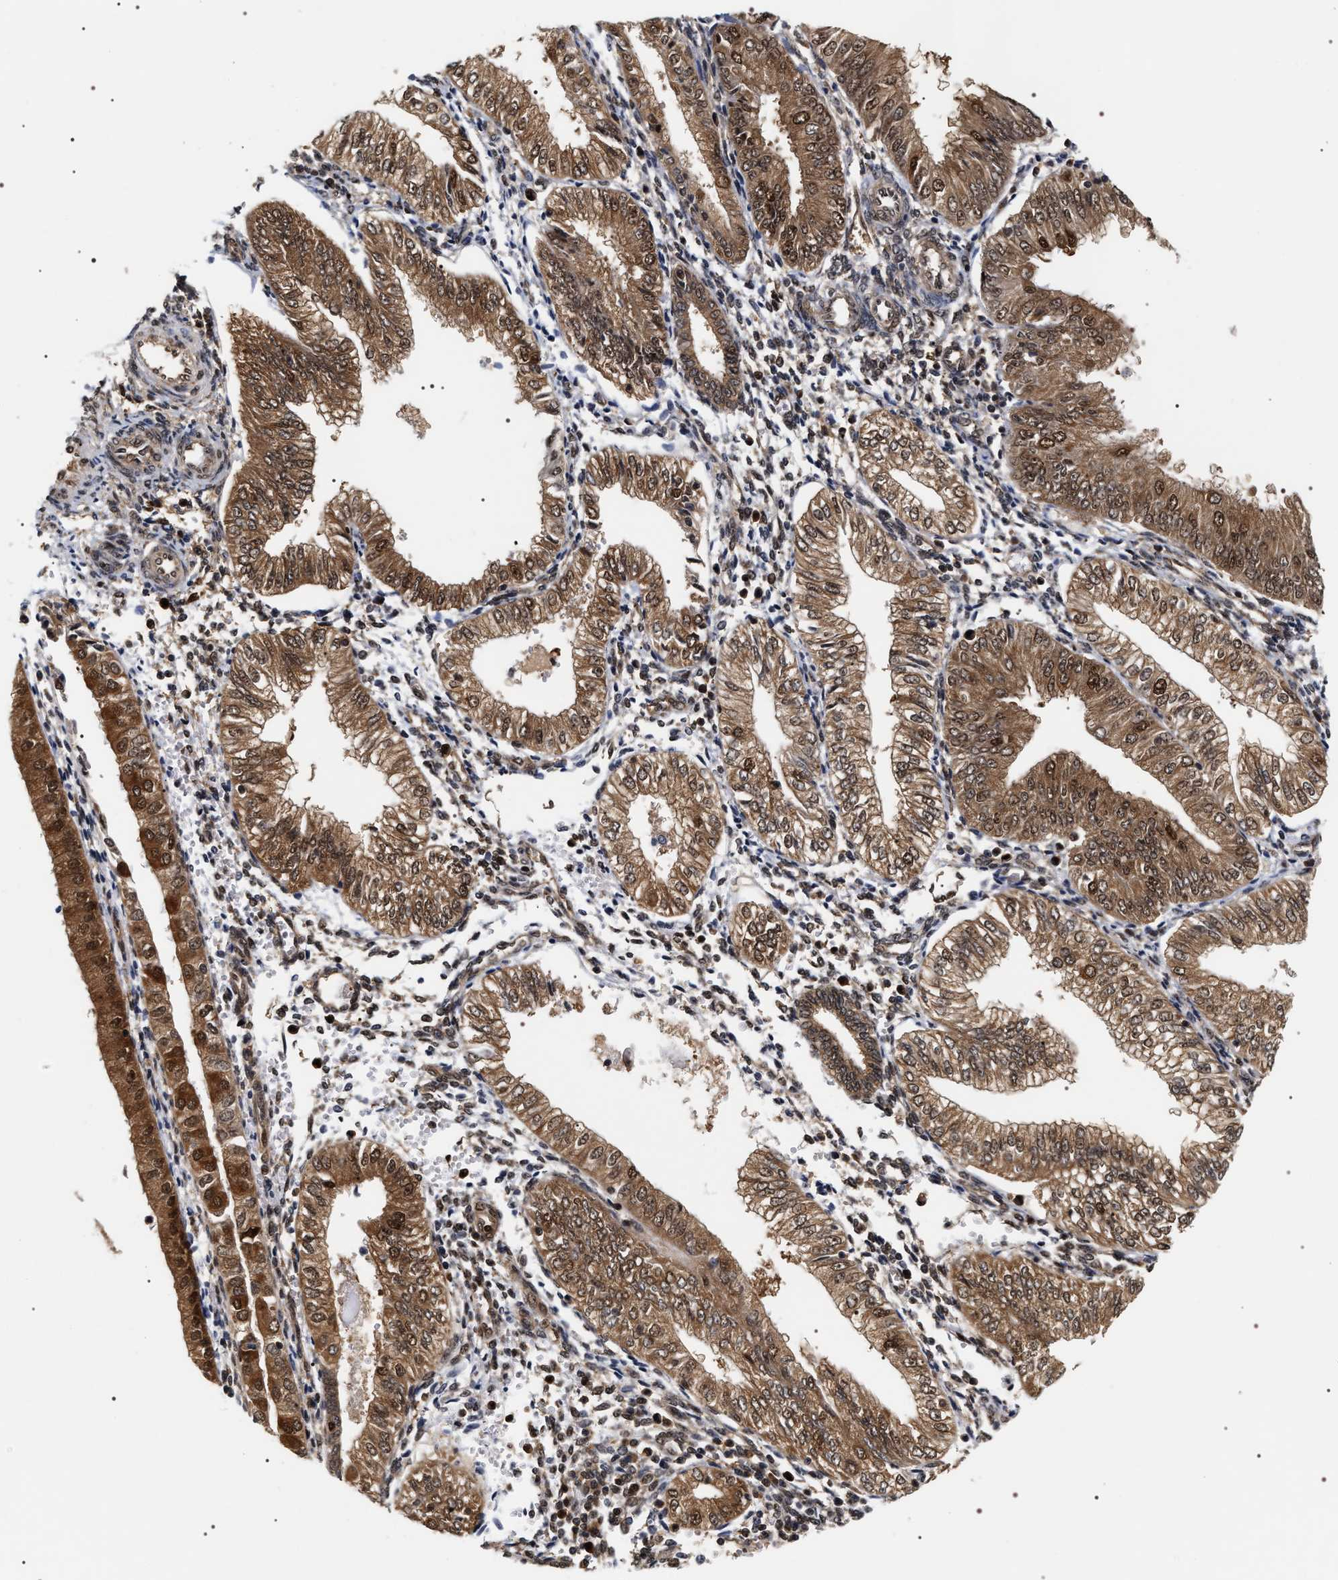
{"staining": {"intensity": "moderate", "quantity": ">75%", "location": "cytoplasmic/membranous,nuclear"}, "tissue": "endometrial cancer", "cell_type": "Tumor cells", "image_type": "cancer", "snomed": [{"axis": "morphology", "description": "Adenocarcinoma, NOS"}, {"axis": "topography", "description": "Endometrium"}], "caption": "The histopathology image shows a brown stain indicating the presence of a protein in the cytoplasmic/membranous and nuclear of tumor cells in adenocarcinoma (endometrial). (IHC, brightfield microscopy, high magnification).", "gene": "BAG6", "patient": {"sex": "female", "age": 53}}